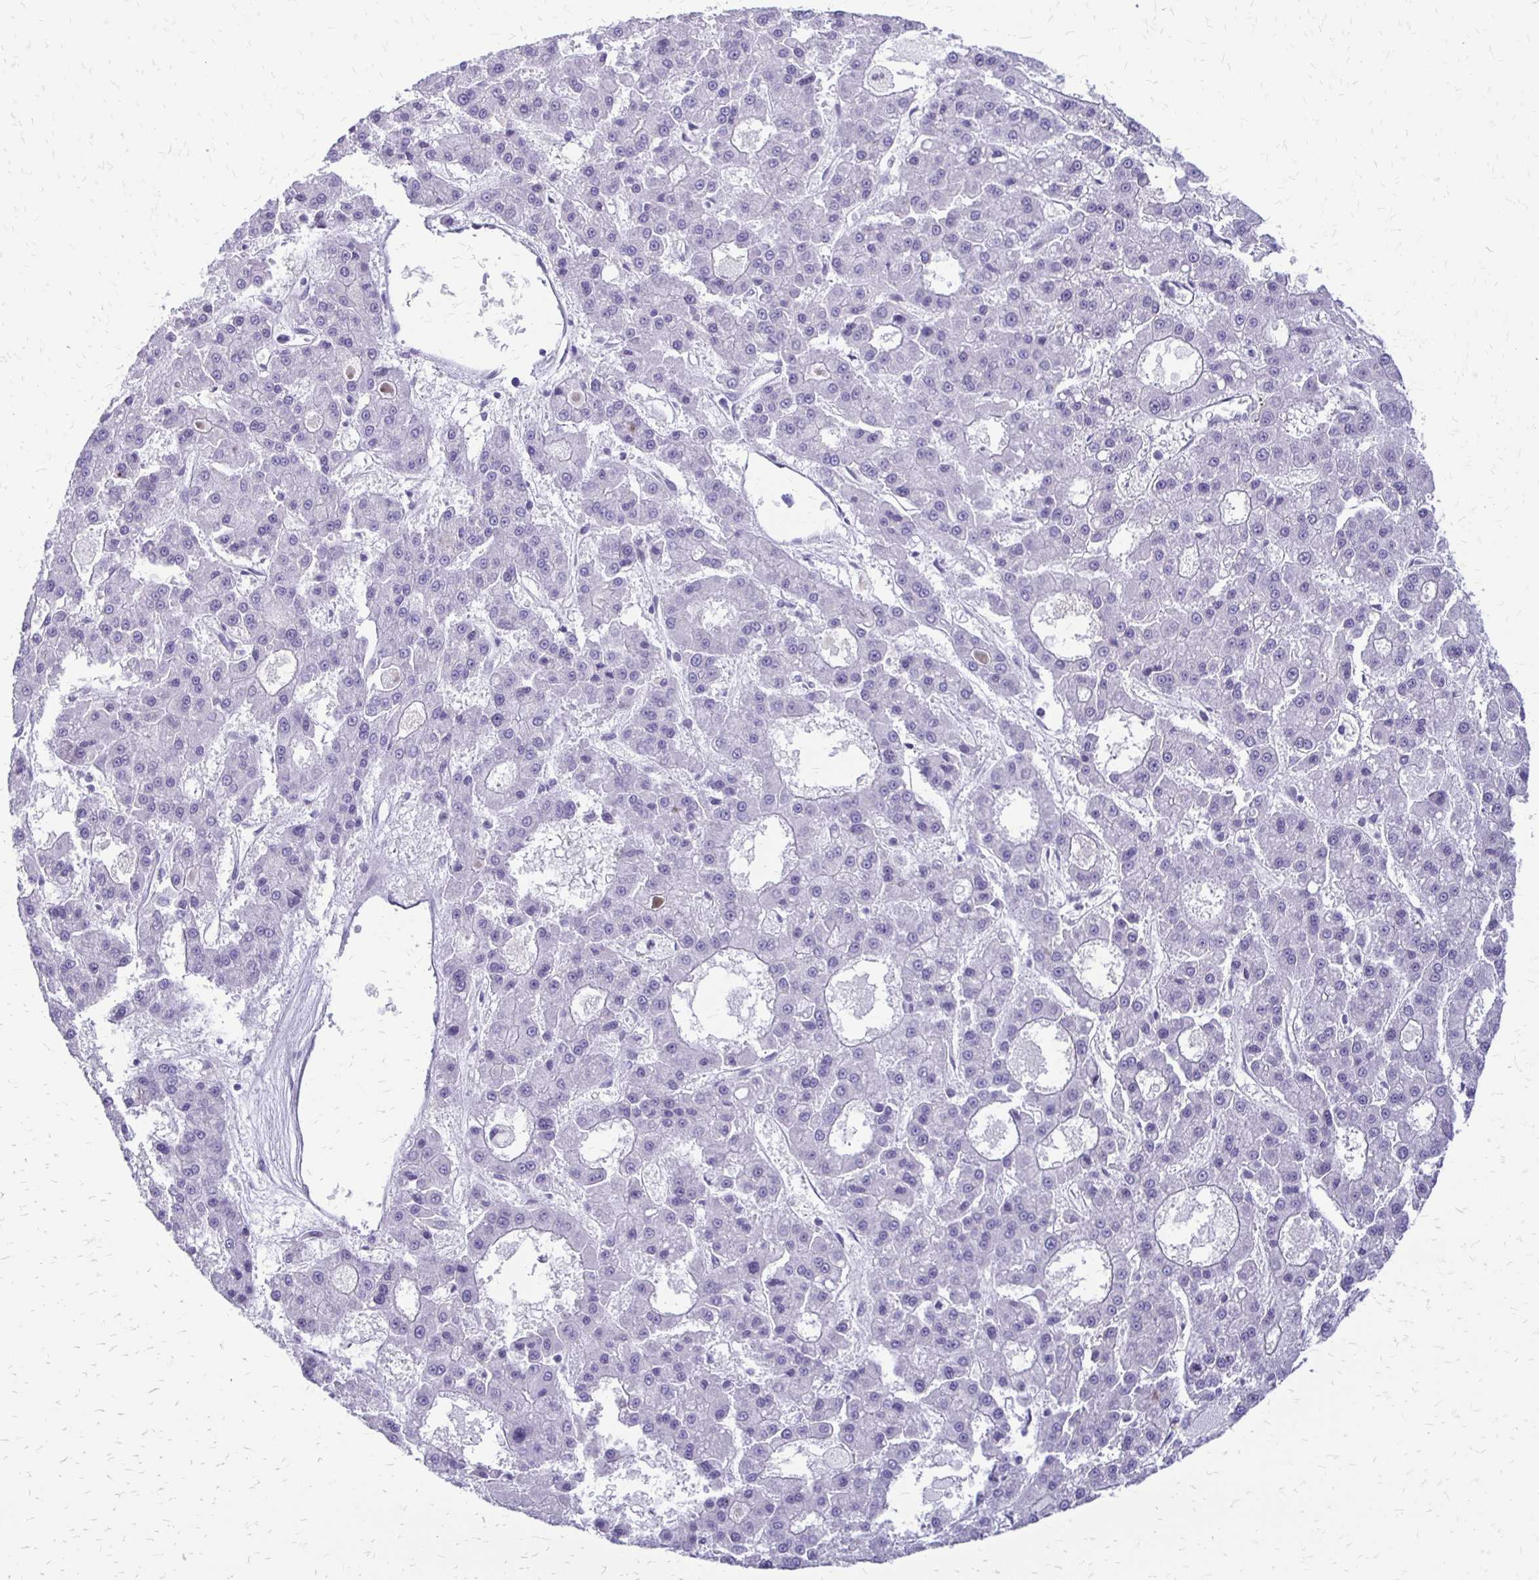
{"staining": {"intensity": "negative", "quantity": "none", "location": "none"}, "tissue": "liver cancer", "cell_type": "Tumor cells", "image_type": "cancer", "snomed": [{"axis": "morphology", "description": "Carcinoma, Hepatocellular, NOS"}, {"axis": "topography", "description": "Liver"}], "caption": "Immunohistochemical staining of liver cancer (hepatocellular carcinoma) reveals no significant expression in tumor cells.", "gene": "EPYC", "patient": {"sex": "male", "age": 70}}